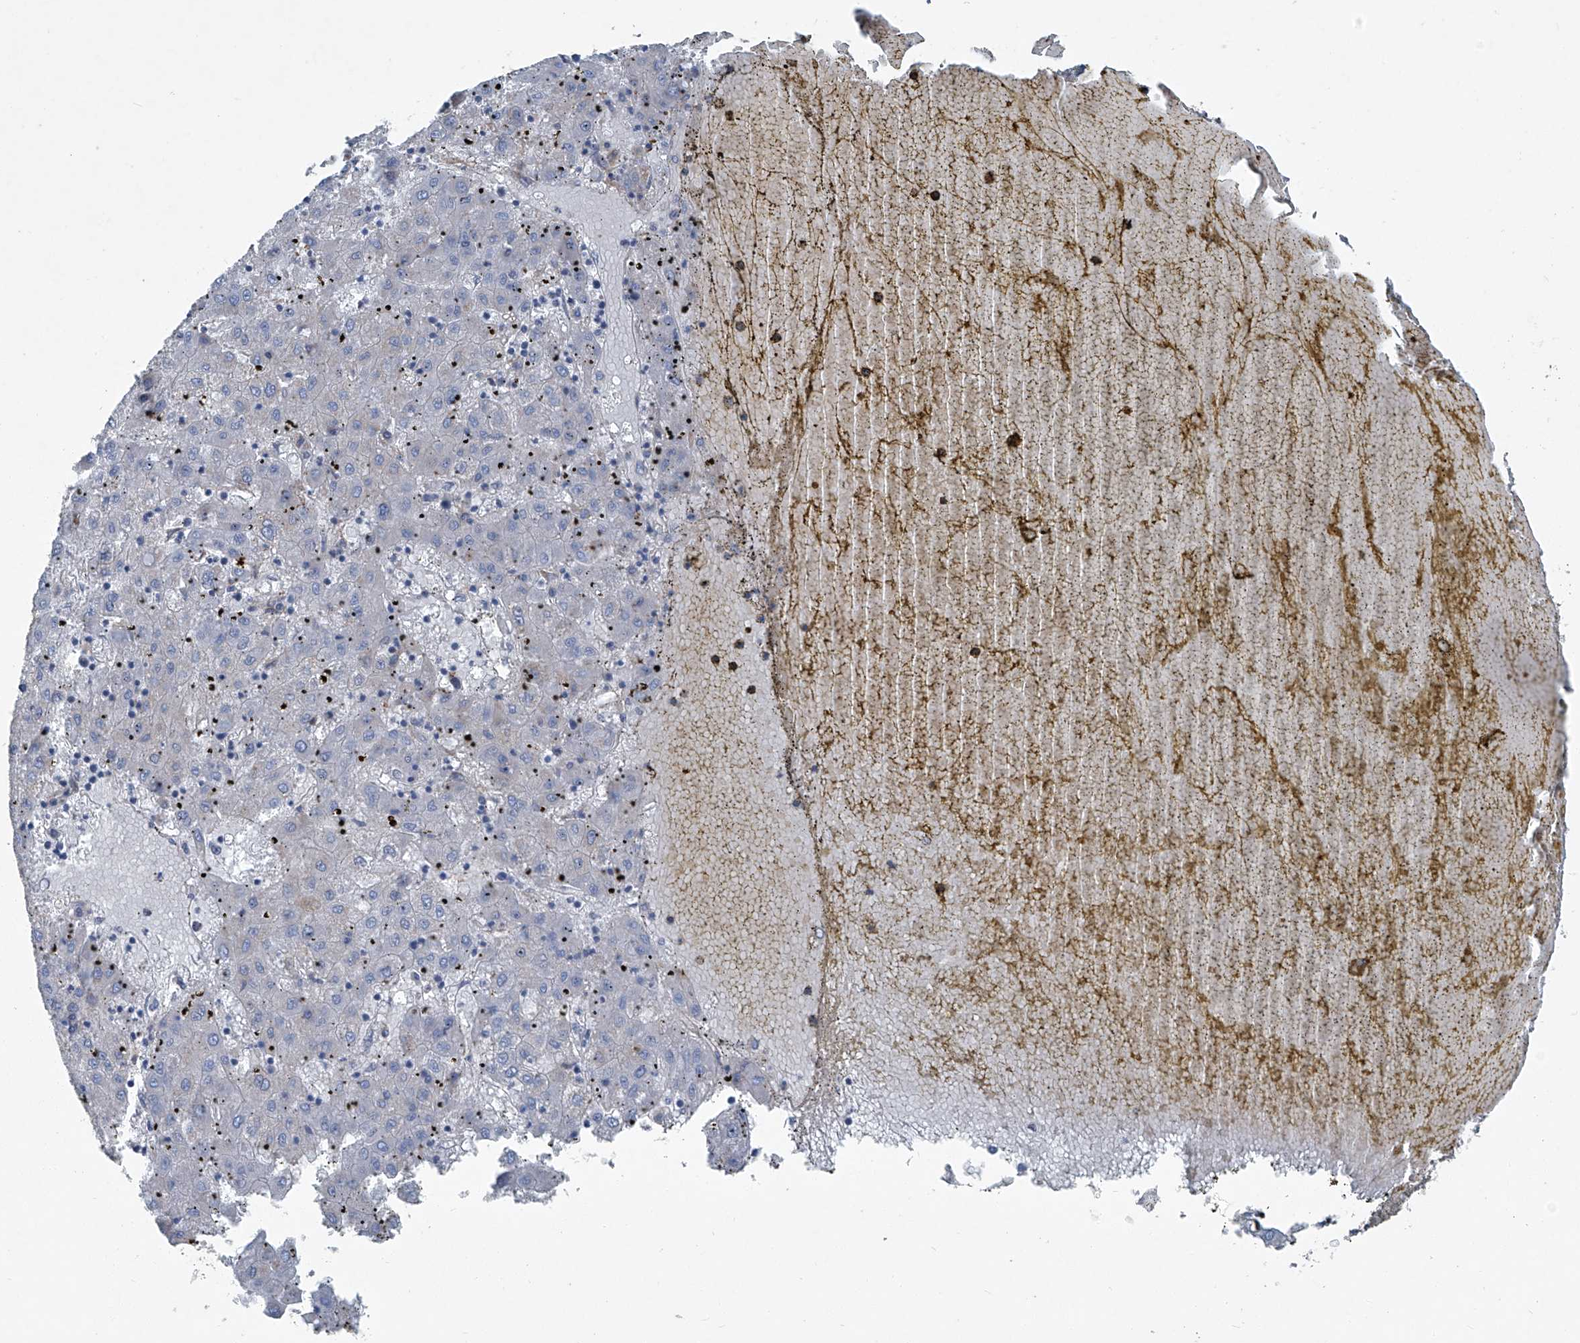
{"staining": {"intensity": "negative", "quantity": "none", "location": "none"}, "tissue": "liver cancer", "cell_type": "Tumor cells", "image_type": "cancer", "snomed": [{"axis": "morphology", "description": "Carcinoma, Hepatocellular, NOS"}, {"axis": "topography", "description": "Liver"}], "caption": "Histopathology image shows no significant protein expression in tumor cells of hepatocellular carcinoma (liver).", "gene": "PIGH", "patient": {"sex": "male", "age": 72}}